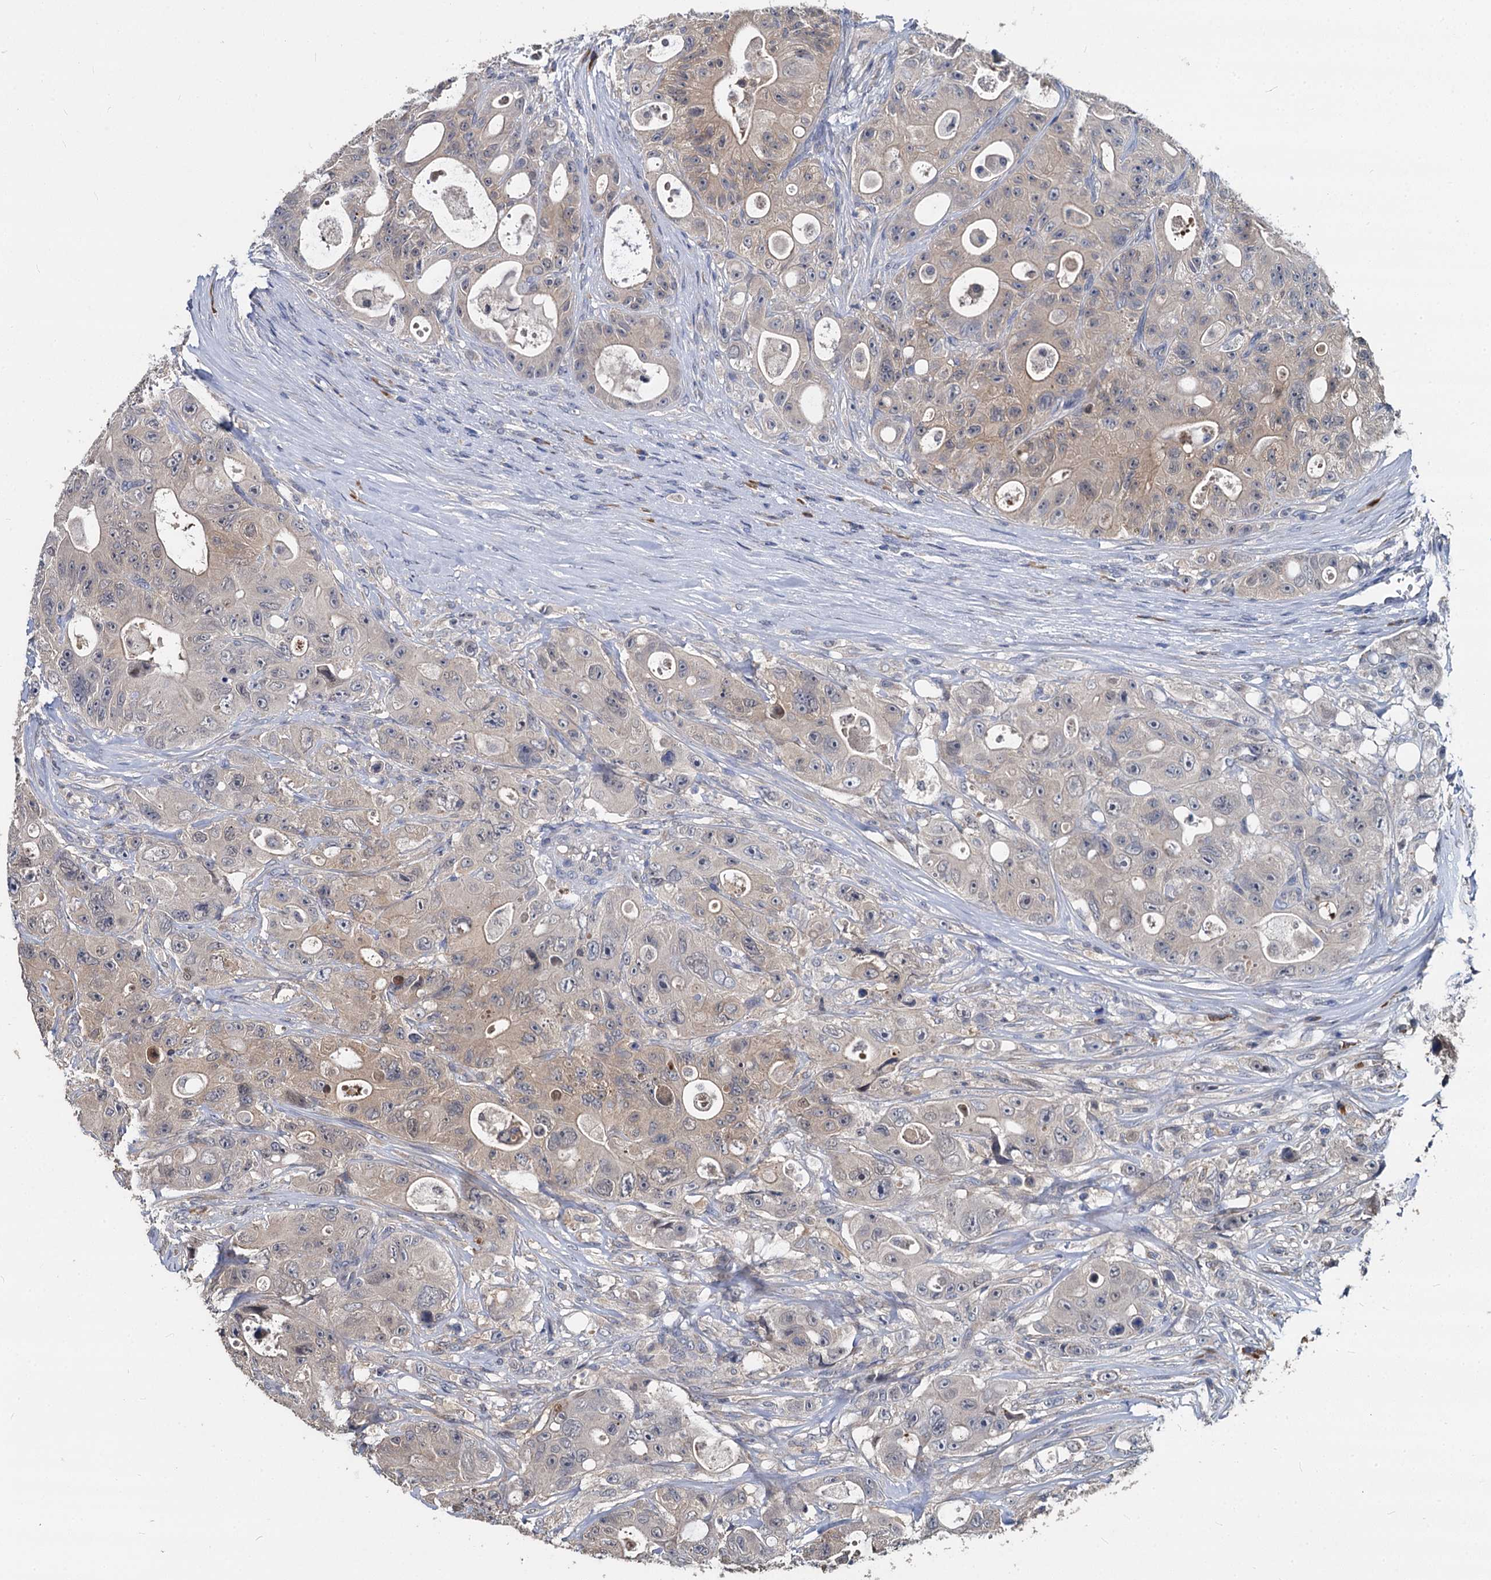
{"staining": {"intensity": "weak", "quantity": "<25%", "location": "cytoplasmic/membranous"}, "tissue": "colorectal cancer", "cell_type": "Tumor cells", "image_type": "cancer", "snomed": [{"axis": "morphology", "description": "Adenocarcinoma, NOS"}, {"axis": "topography", "description": "Colon"}], "caption": "Adenocarcinoma (colorectal) was stained to show a protein in brown. There is no significant expression in tumor cells. Brightfield microscopy of IHC stained with DAB (3,3'-diaminobenzidine) (brown) and hematoxylin (blue), captured at high magnification.", "gene": "CCDC184", "patient": {"sex": "female", "age": 46}}